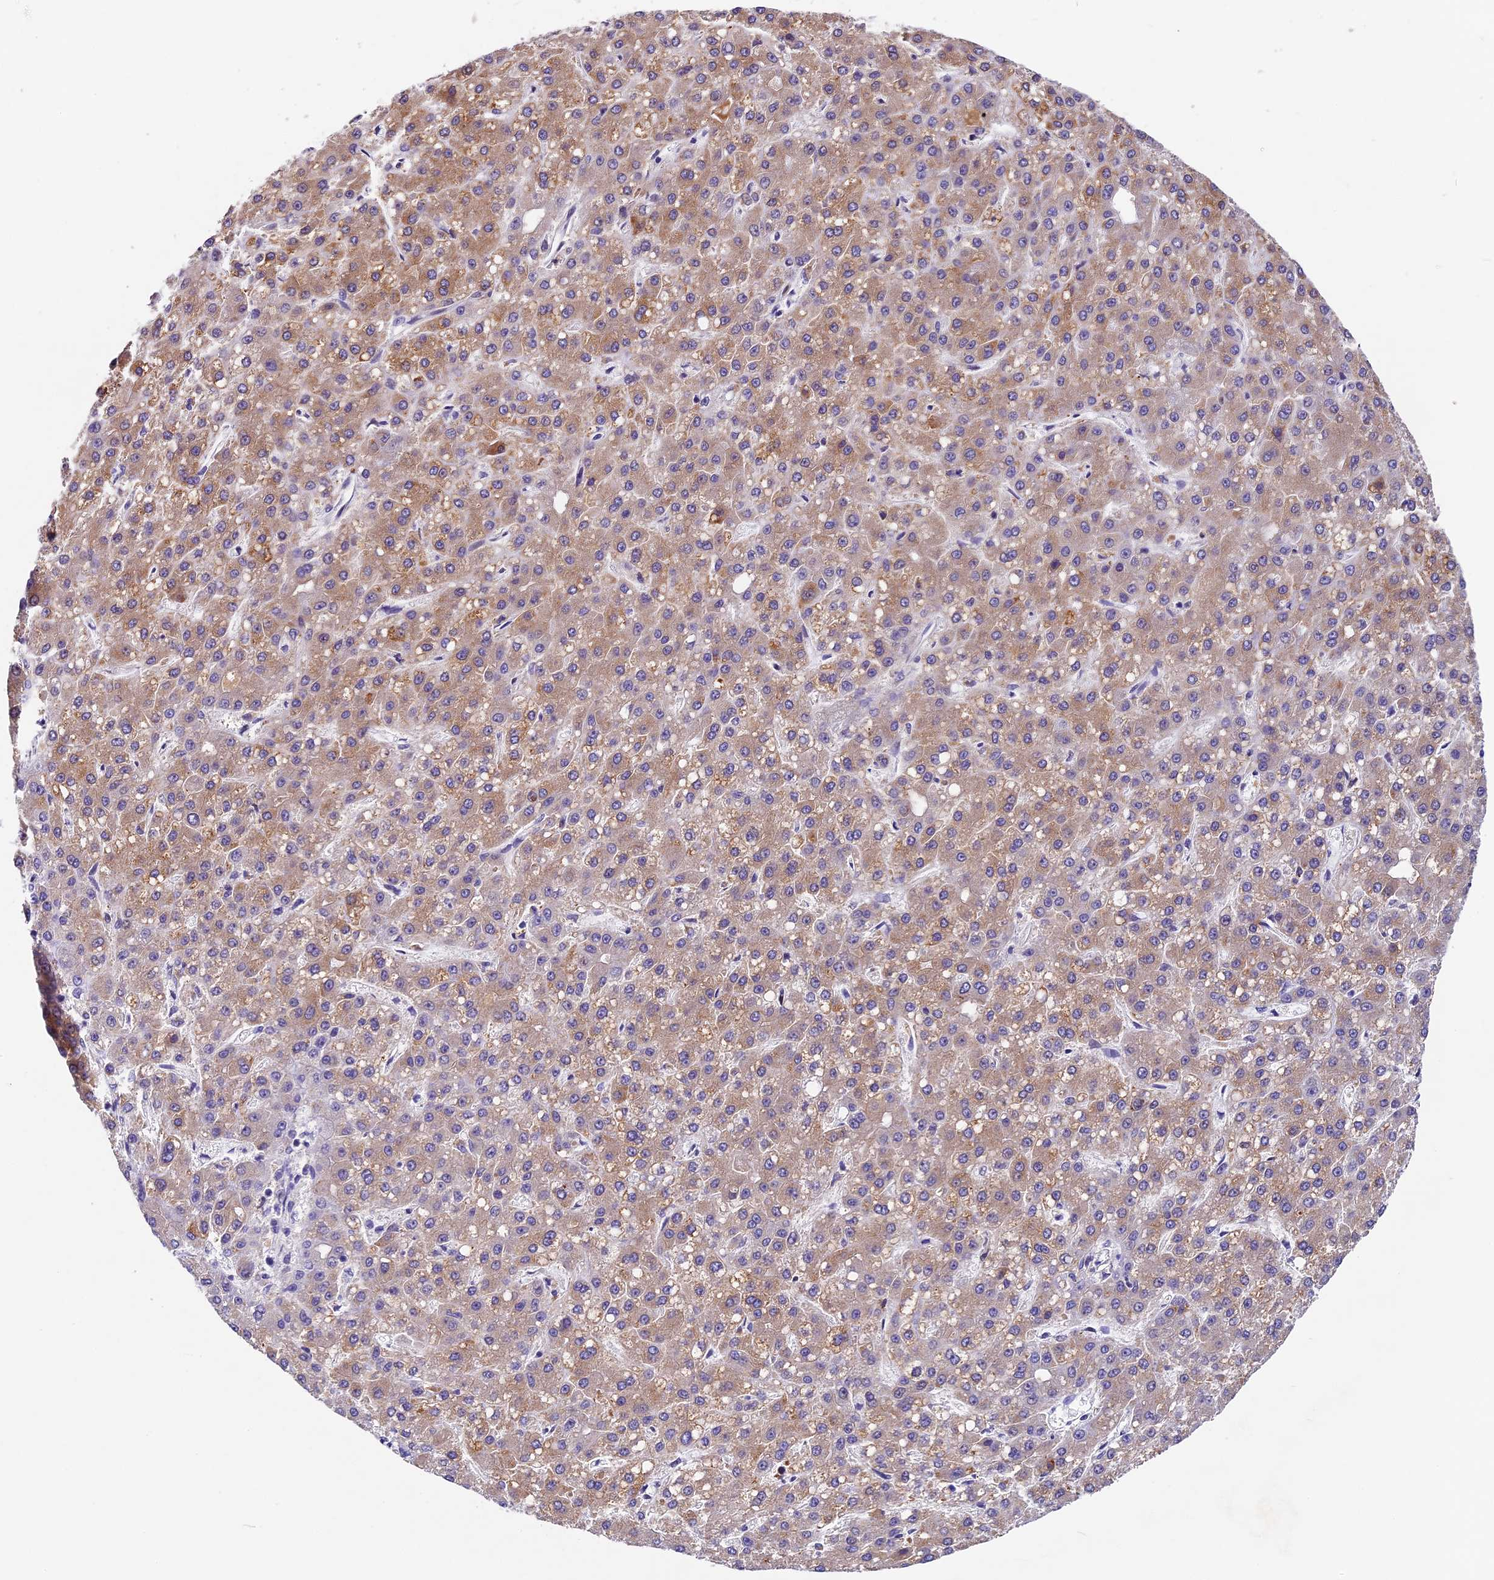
{"staining": {"intensity": "weak", "quantity": ">75%", "location": "cytoplasmic/membranous"}, "tissue": "liver cancer", "cell_type": "Tumor cells", "image_type": "cancer", "snomed": [{"axis": "morphology", "description": "Carcinoma, Hepatocellular, NOS"}, {"axis": "topography", "description": "Liver"}], "caption": "About >75% of tumor cells in human hepatocellular carcinoma (liver) exhibit weak cytoplasmic/membranous protein staining as visualized by brown immunohistochemical staining.", "gene": "CCSER1", "patient": {"sex": "male", "age": 67}}